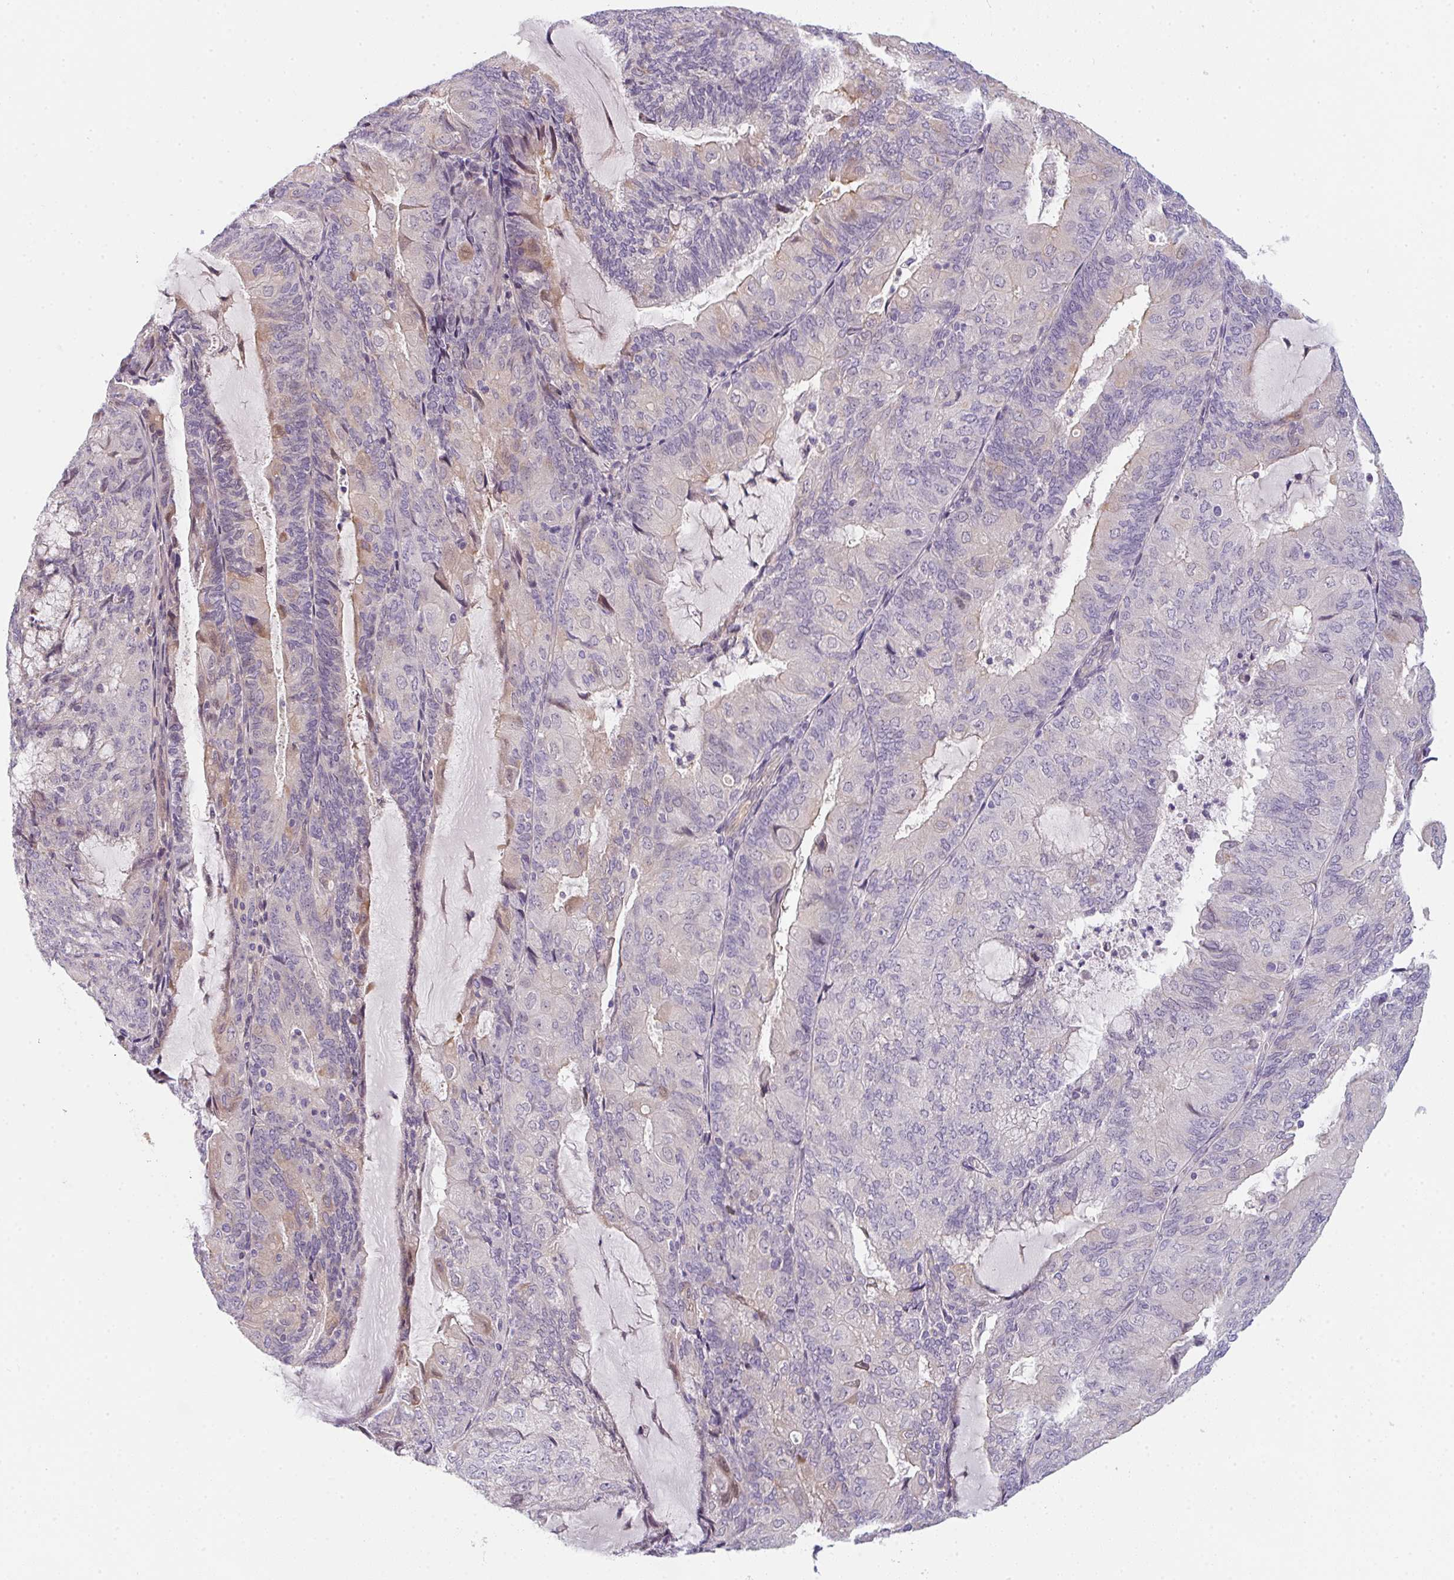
{"staining": {"intensity": "negative", "quantity": "none", "location": "none"}, "tissue": "endometrial cancer", "cell_type": "Tumor cells", "image_type": "cancer", "snomed": [{"axis": "morphology", "description": "Adenocarcinoma, NOS"}, {"axis": "topography", "description": "Endometrium"}], "caption": "This micrograph is of endometrial adenocarcinoma stained with IHC to label a protein in brown with the nuclei are counter-stained blue. There is no staining in tumor cells.", "gene": "TNFRSF10A", "patient": {"sex": "female", "age": 81}}